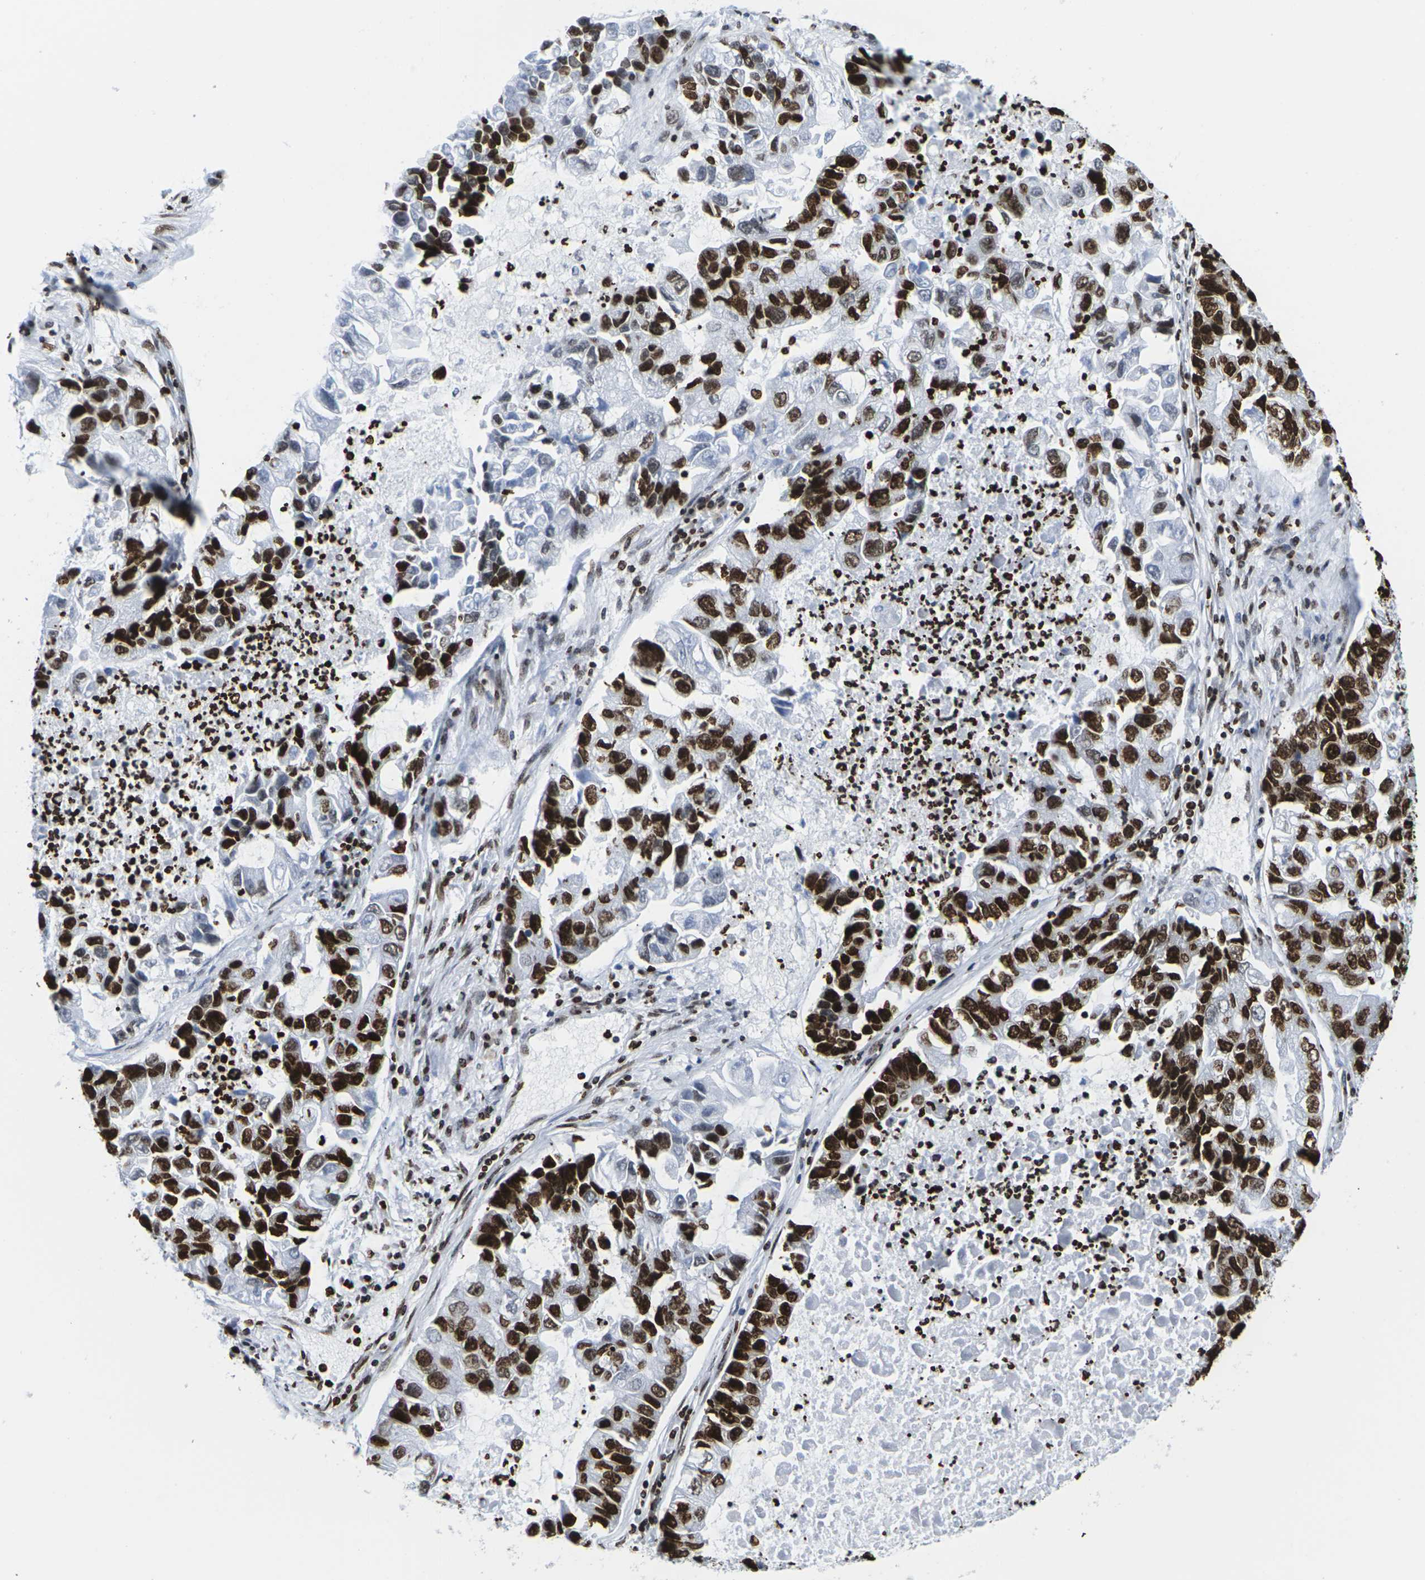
{"staining": {"intensity": "strong", "quantity": ">75%", "location": "cytoplasmic/membranous,nuclear"}, "tissue": "lung cancer", "cell_type": "Tumor cells", "image_type": "cancer", "snomed": [{"axis": "morphology", "description": "Adenocarcinoma, NOS"}, {"axis": "topography", "description": "Lung"}], "caption": "Immunohistochemical staining of human adenocarcinoma (lung) shows high levels of strong cytoplasmic/membranous and nuclear protein expression in about >75% of tumor cells.", "gene": "H2AC21", "patient": {"sex": "female", "age": 51}}